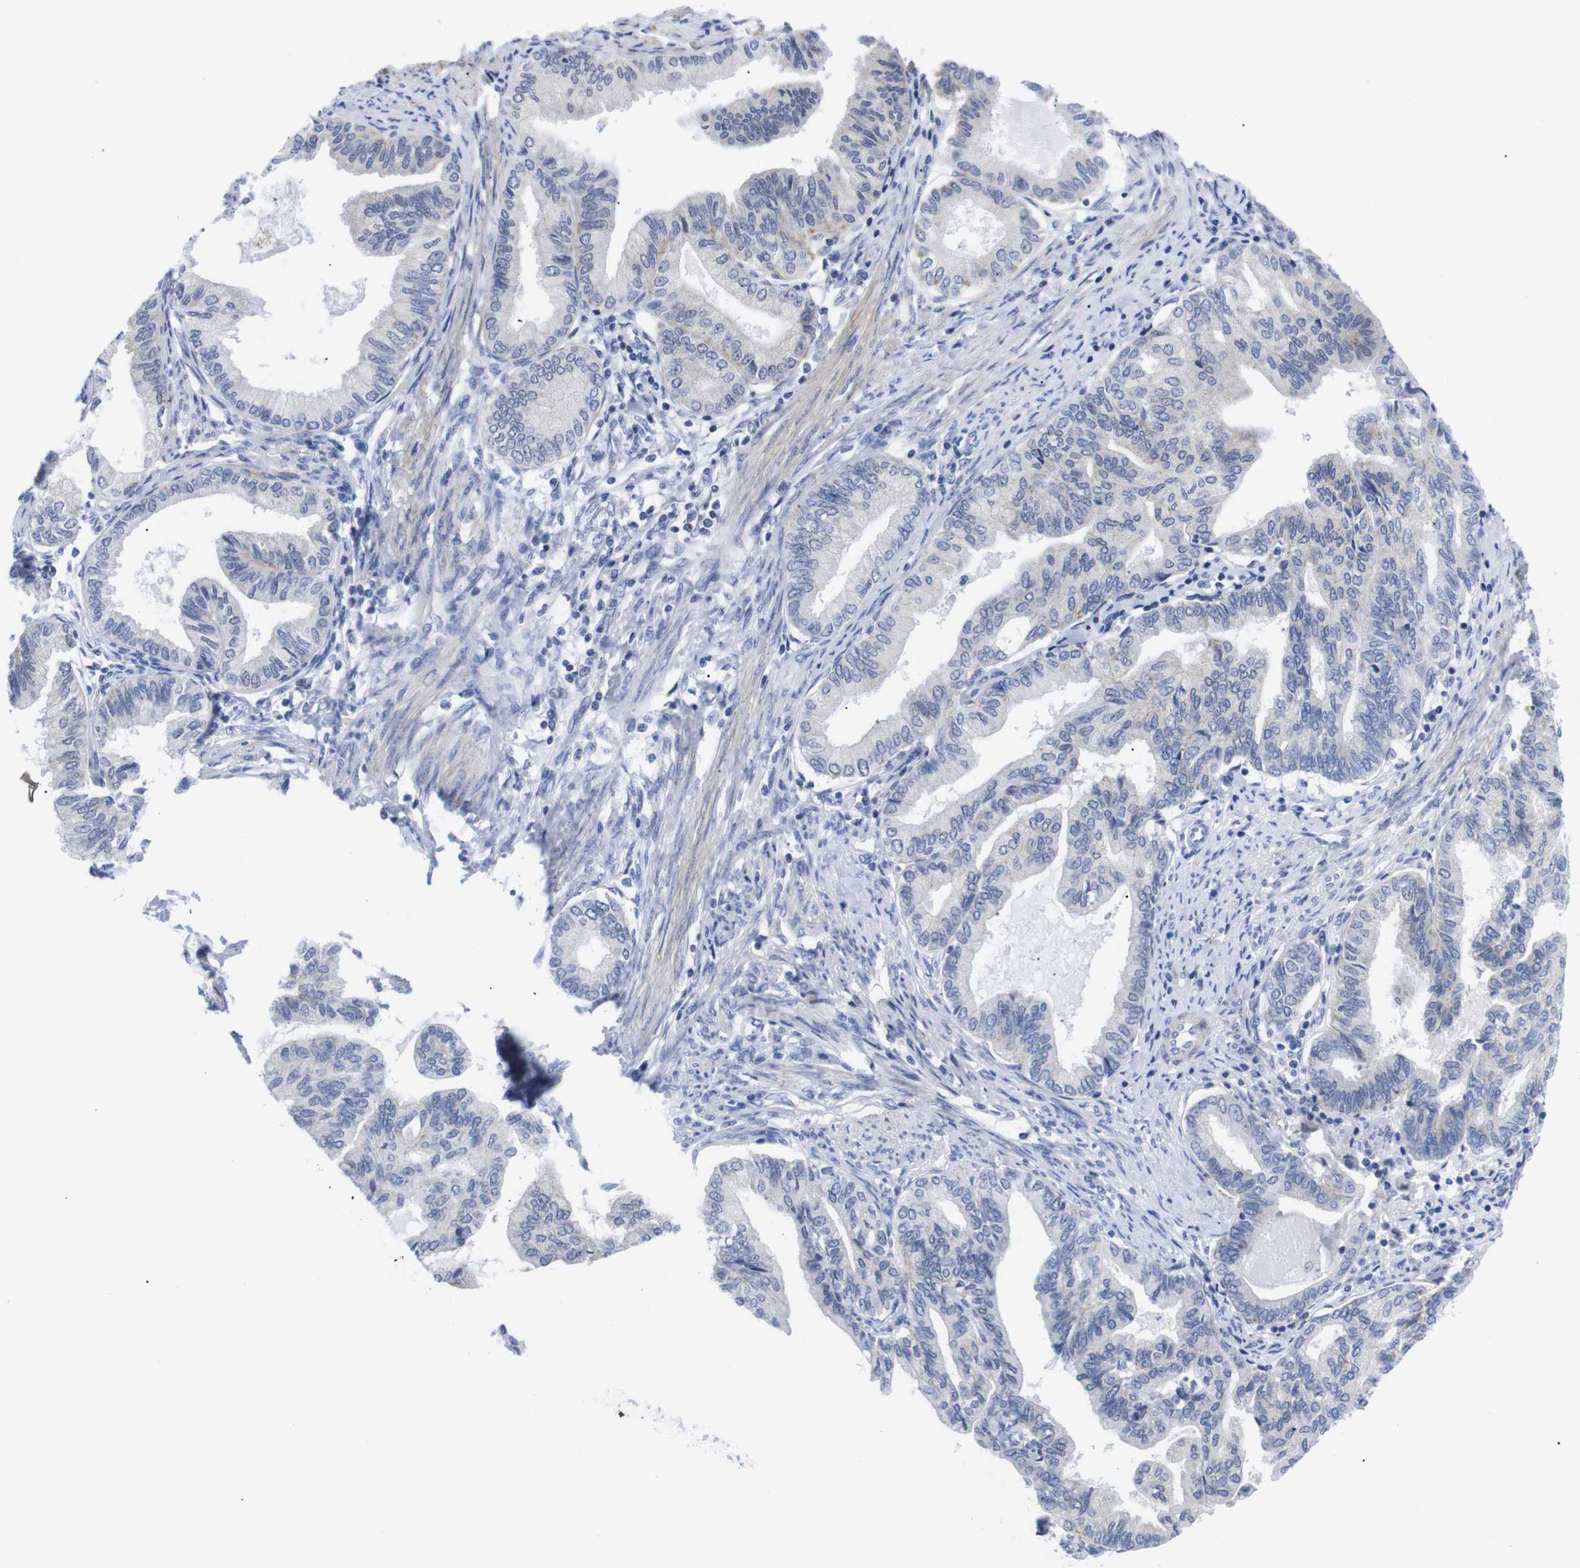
{"staining": {"intensity": "weak", "quantity": "<25%", "location": "cytoplasmic/membranous"}, "tissue": "endometrial cancer", "cell_type": "Tumor cells", "image_type": "cancer", "snomed": [{"axis": "morphology", "description": "Adenocarcinoma, NOS"}, {"axis": "topography", "description": "Endometrium"}], "caption": "IHC histopathology image of neoplastic tissue: adenocarcinoma (endometrial) stained with DAB shows no significant protein positivity in tumor cells.", "gene": "LRRC55", "patient": {"sex": "female", "age": 86}}